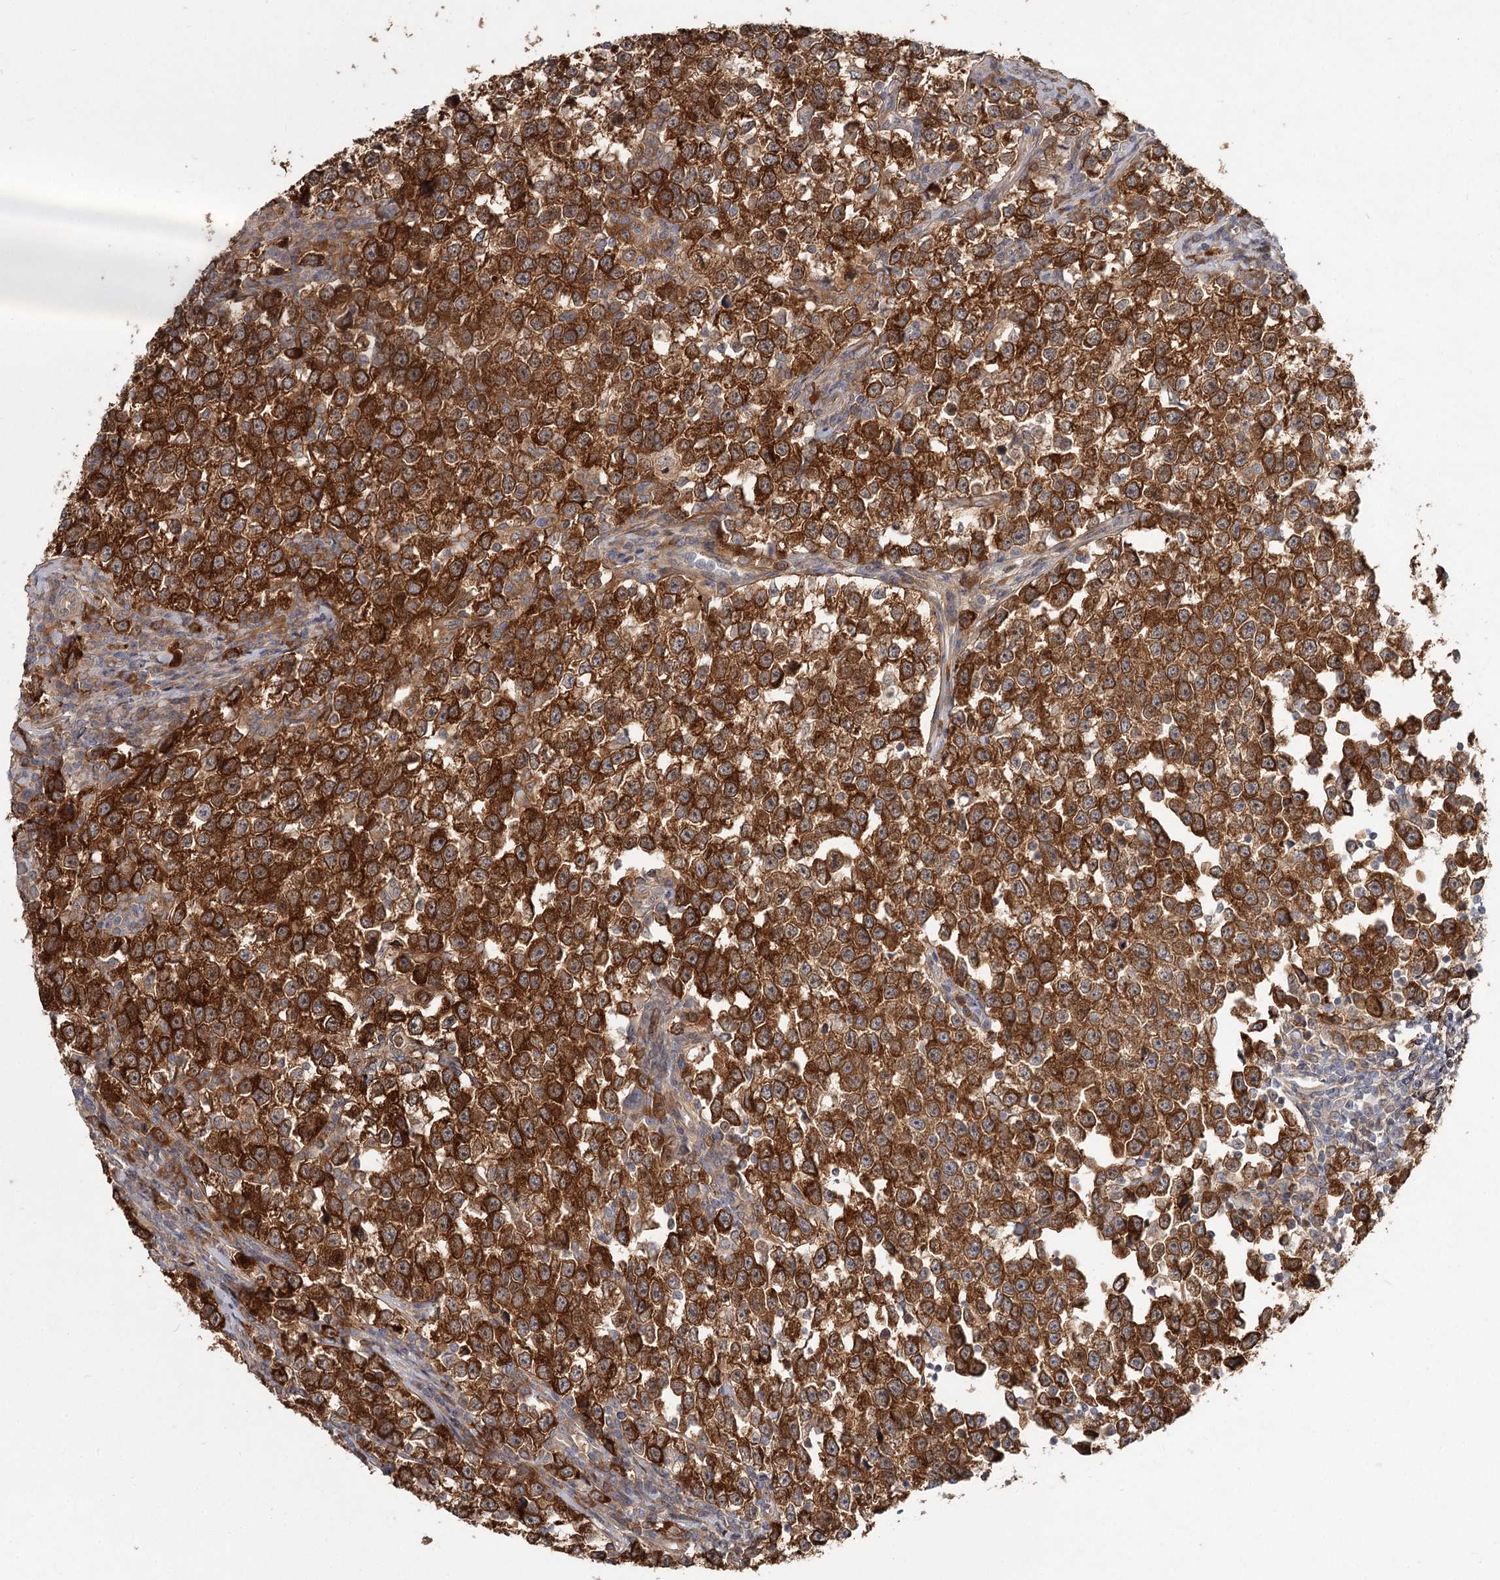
{"staining": {"intensity": "strong", "quantity": ">75%", "location": "cytoplasmic/membranous"}, "tissue": "testis cancer", "cell_type": "Tumor cells", "image_type": "cancer", "snomed": [{"axis": "morphology", "description": "Normal tissue, NOS"}, {"axis": "morphology", "description": "Seminoma, NOS"}, {"axis": "topography", "description": "Testis"}], "caption": "Human testis cancer (seminoma) stained with a protein marker shows strong staining in tumor cells.", "gene": "CCNG2", "patient": {"sex": "male", "age": 43}}